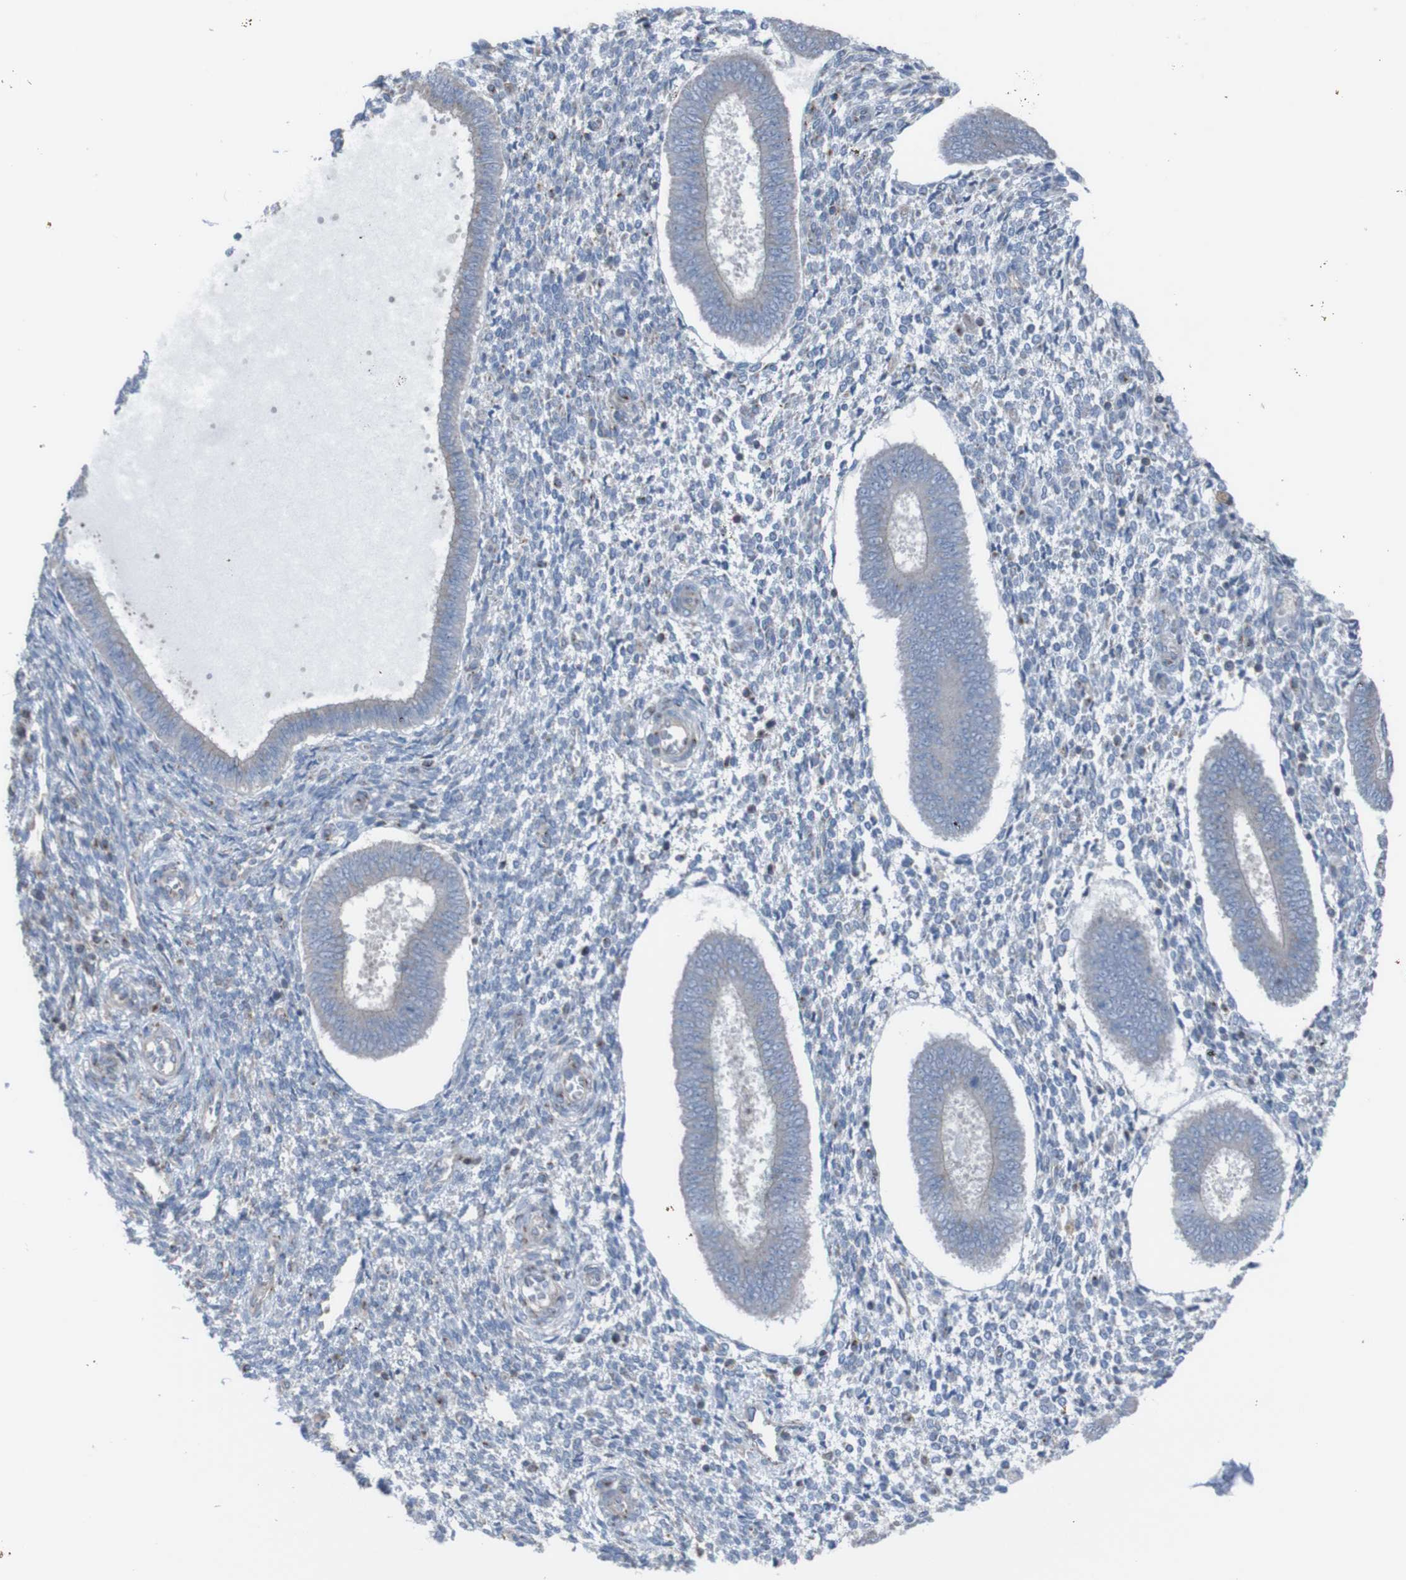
{"staining": {"intensity": "negative", "quantity": "none", "location": "none"}, "tissue": "endometrium", "cell_type": "Cells in endometrial stroma", "image_type": "normal", "snomed": [{"axis": "morphology", "description": "Normal tissue, NOS"}, {"axis": "topography", "description": "Endometrium"}], "caption": "Histopathology image shows no significant protein expression in cells in endometrial stroma of unremarkable endometrium. (Stains: DAB (3,3'-diaminobenzidine) immunohistochemistry with hematoxylin counter stain, Microscopy: brightfield microscopy at high magnification).", "gene": "MINAR1", "patient": {"sex": "female", "age": 35}}